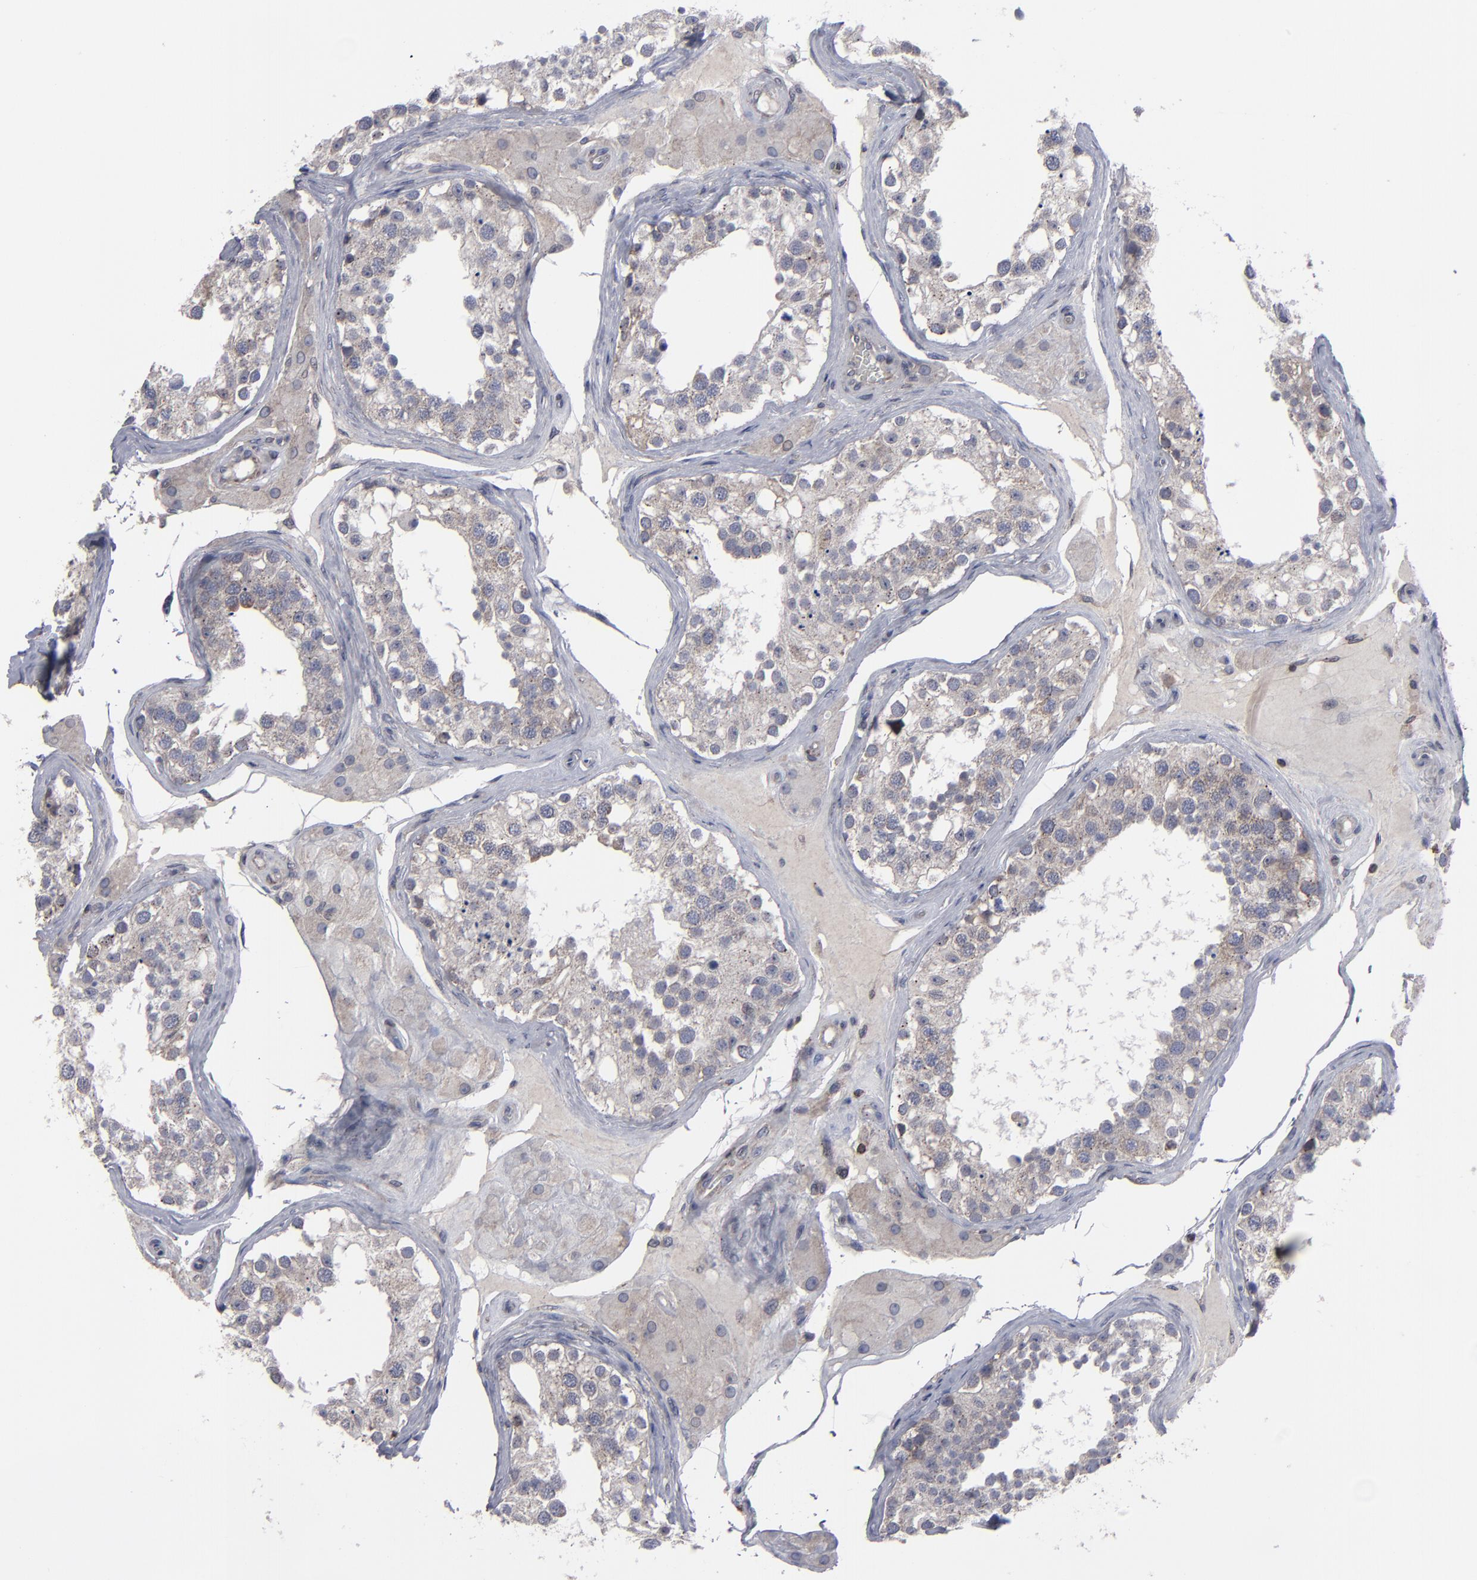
{"staining": {"intensity": "moderate", "quantity": "25%-75%", "location": "cytoplasmic/membranous,nuclear"}, "tissue": "testis", "cell_type": "Cells in seminiferous ducts", "image_type": "normal", "snomed": [{"axis": "morphology", "description": "Normal tissue, NOS"}, {"axis": "topography", "description": "Testis"}], "caption": "Immunohistochemical staining of normal human testis exhibits medium levels of moderate cytoplasmic/membranous,nuclear expression in approximately 25%-75% of cells in seminiferous ducts. (Brightfield microscopy of DAB IHC at high magnification).", "gene": "KIAA2026", "patient": {"sex": "male", "age": 68}}